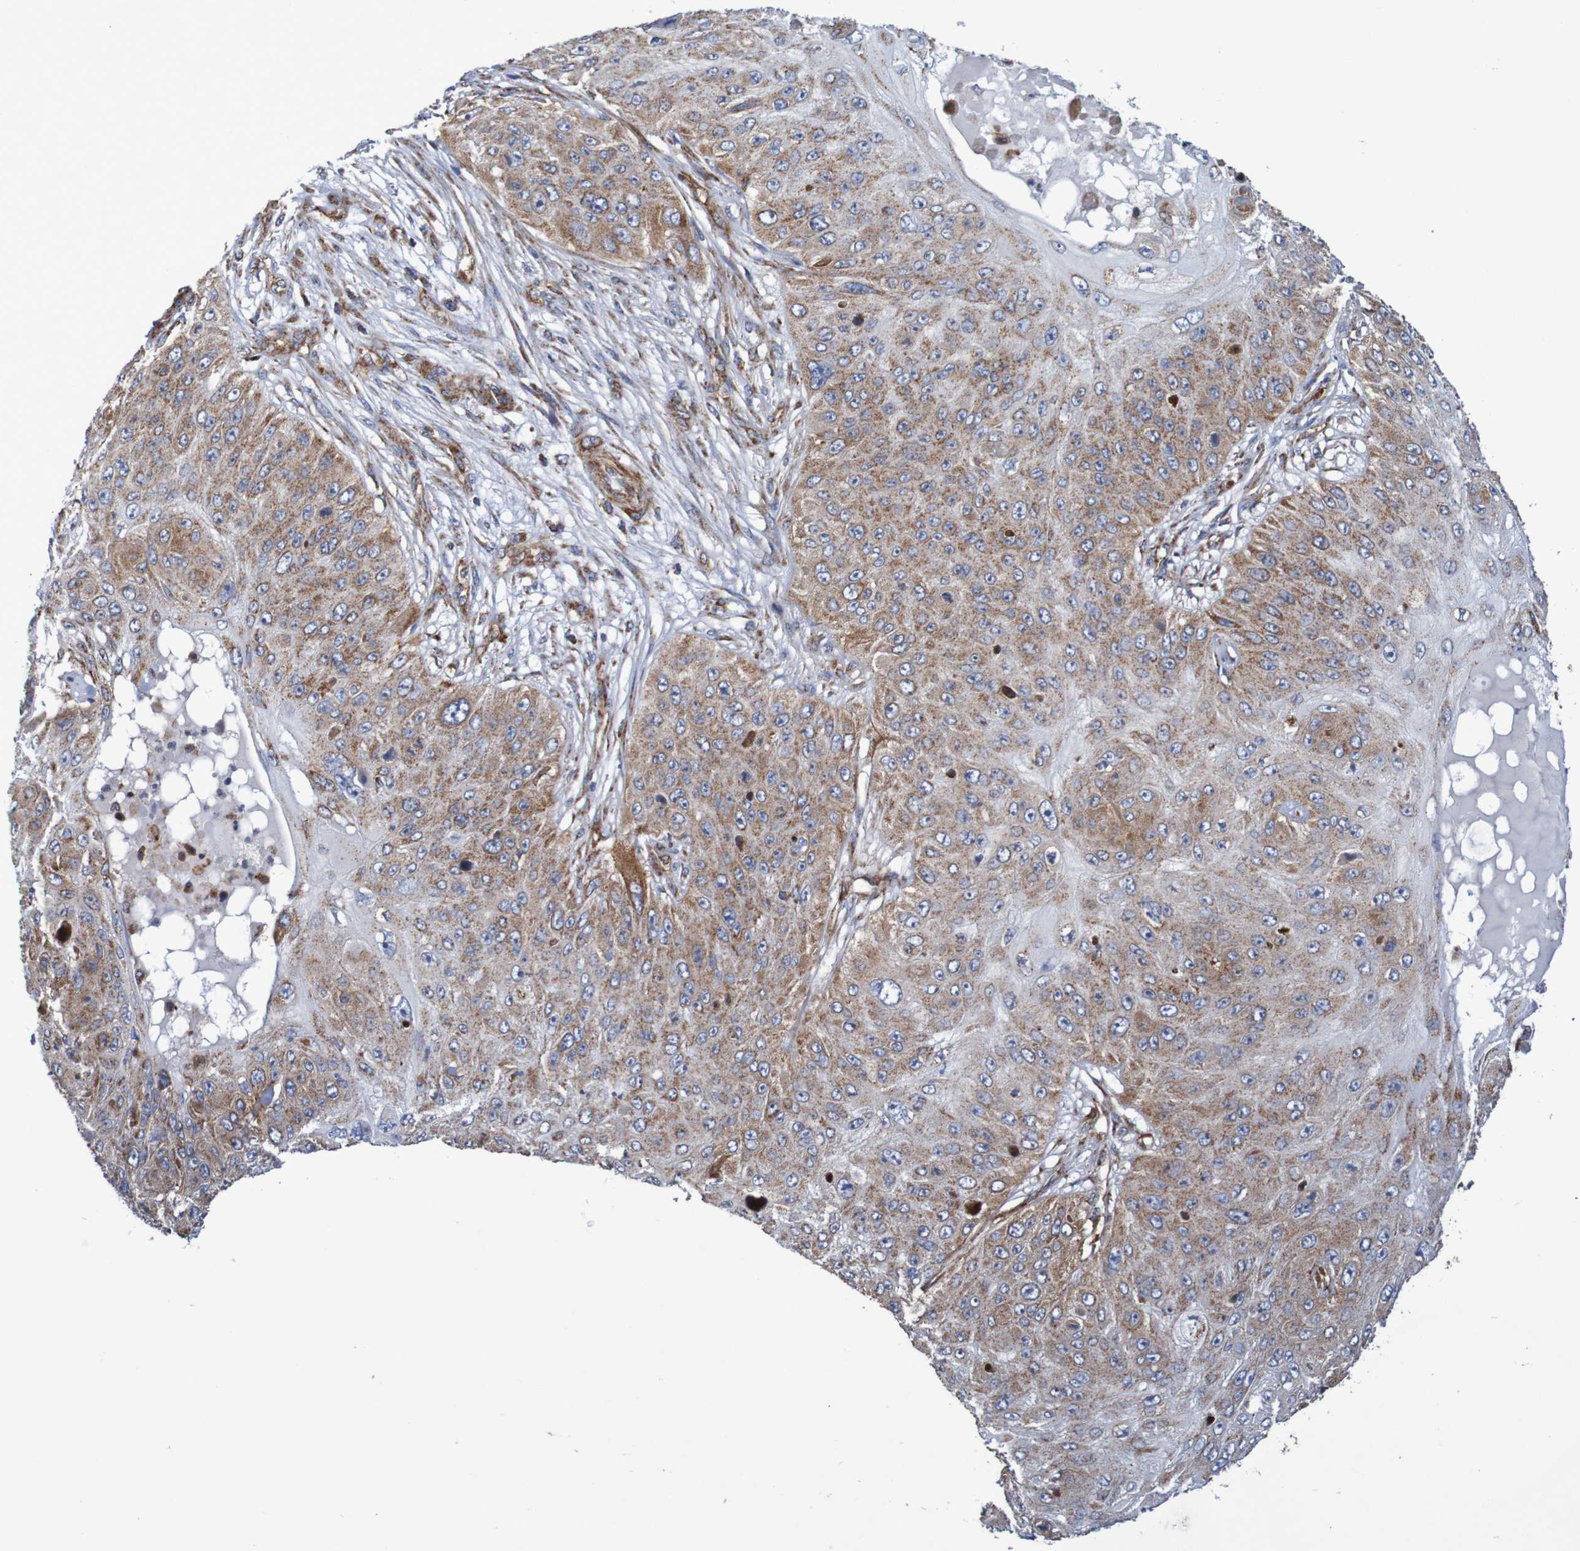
{"staining": {"intensity": "moderate", "quantity": ">75%", "location": "cytoplasmic/membranous"}, "tissue": "skin cancer", "cell_type": "Tumor cells", "image_type": "cancer", "snomed": [{"axis": "morphology", "description": "Squamous cell carcinoma, NOS"}, {"axis": "topography", "description": "Skin"}], "caption": "High-power microscopy captured an IHC histopathology image of skin cancer, revealing moderate cytoplasmic/membranous staining in about >75% of tumor cells. (IHC, brightfield microscopy, high magnification).", "gene": "MMEL1", "patient": {"sex": "female", "age": 80}}